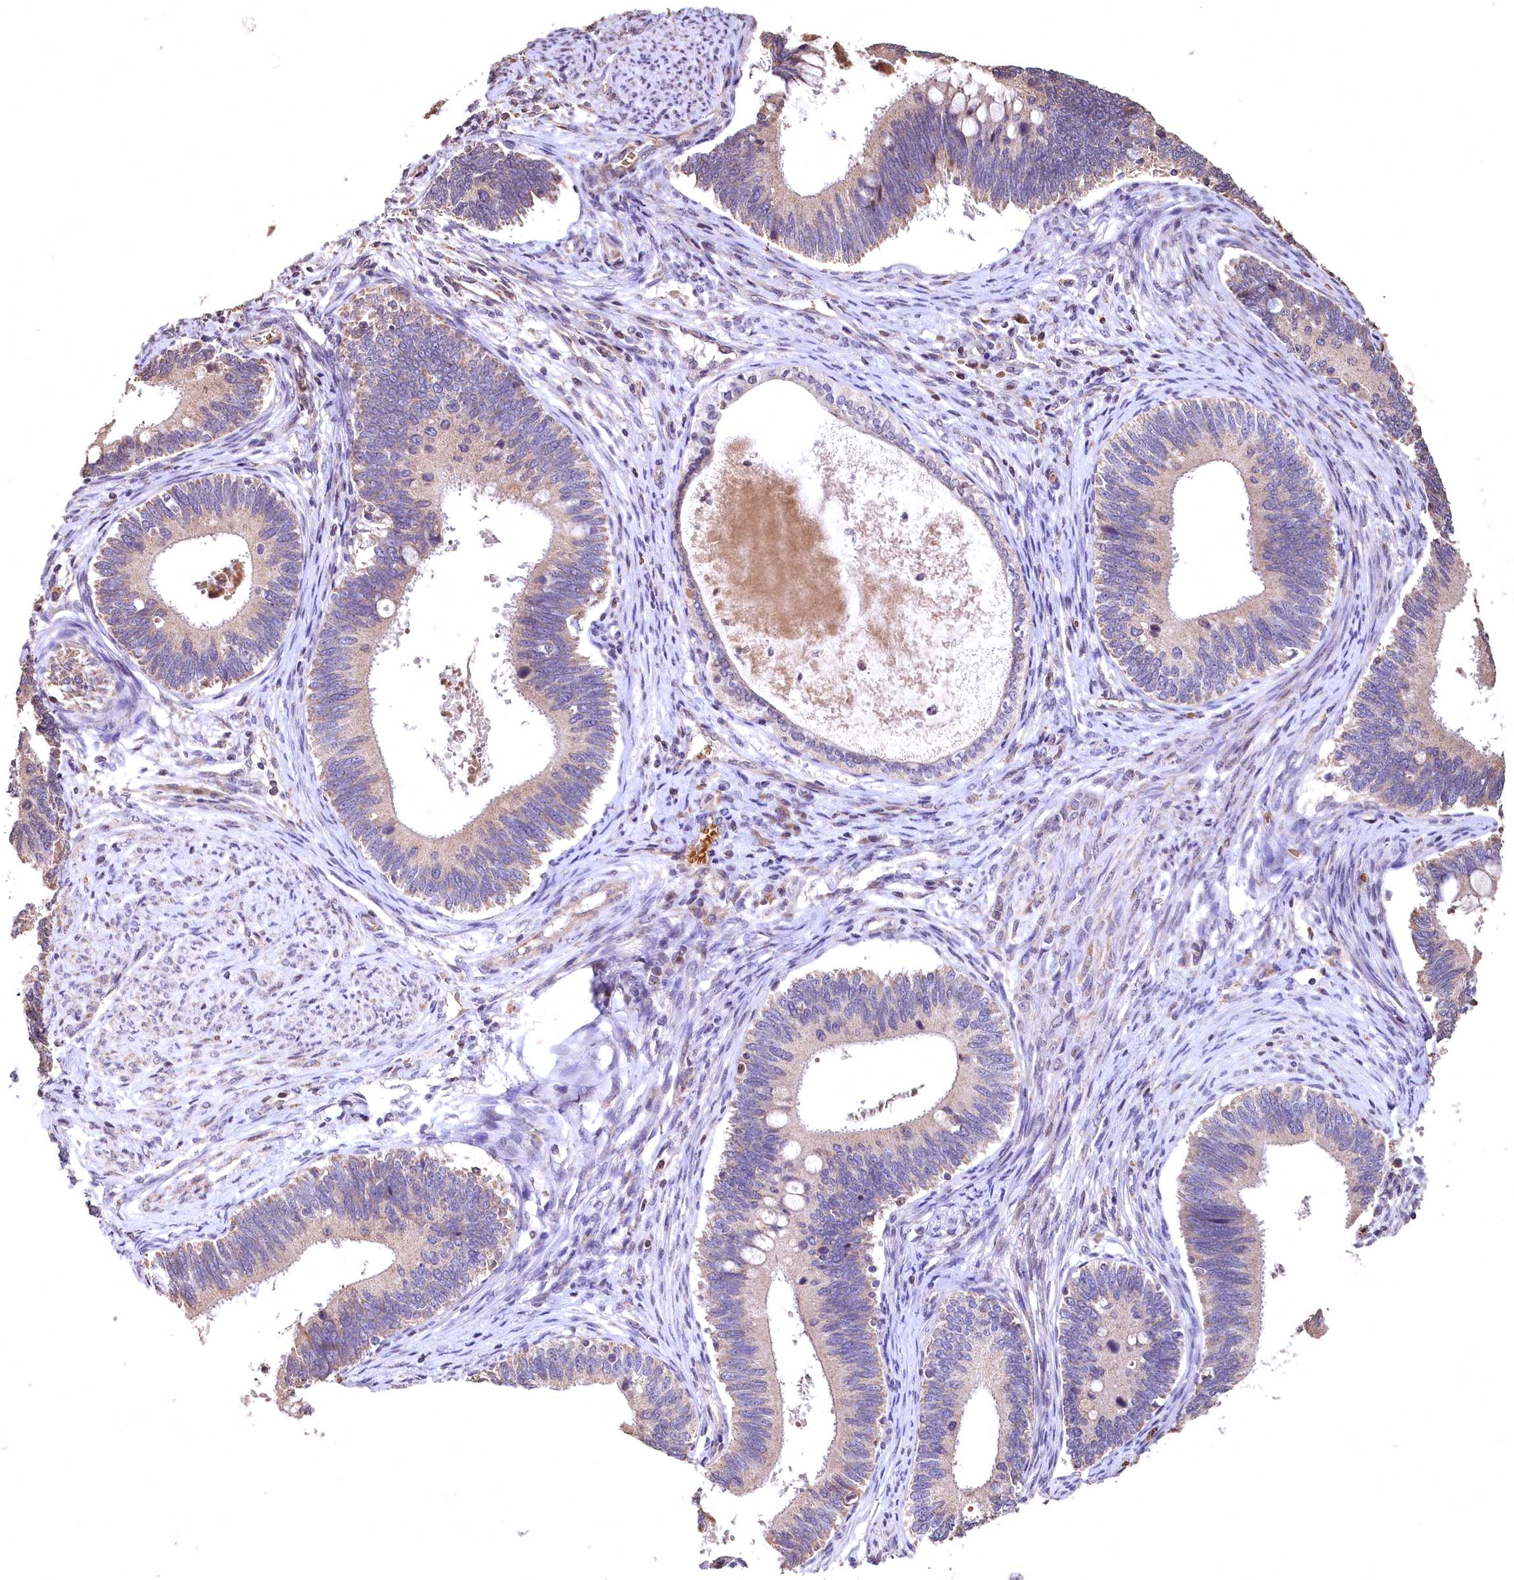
{"staining": {"intensity": "weak", "quantity": "25%-75%", "location": "cytoplasmic/membranous"}, "tissue": "cervical cancer", "cell_type": "Tumor cells", "image_type": "cancer", "snomed": [{"axis": "morphology", "description": "Adenocarcinoma, NOS"}, {"axis": "topography", "description": "Cervix"}], "caption": "Immunohistochemistry (IHC) staining of cervical cancer, which shows low levels of weak cytoplasmic/membranous expression in approximately 25%-75% of tumor cells indicating weak cytoplasmic/membranous protein positivity. The staining was performed using DAB (brown) for protein detection and nuclei were counterstained in hematoxylin (blue).", "gene": "SPTA1", "patient": {"sex": "female", "age": 42}}